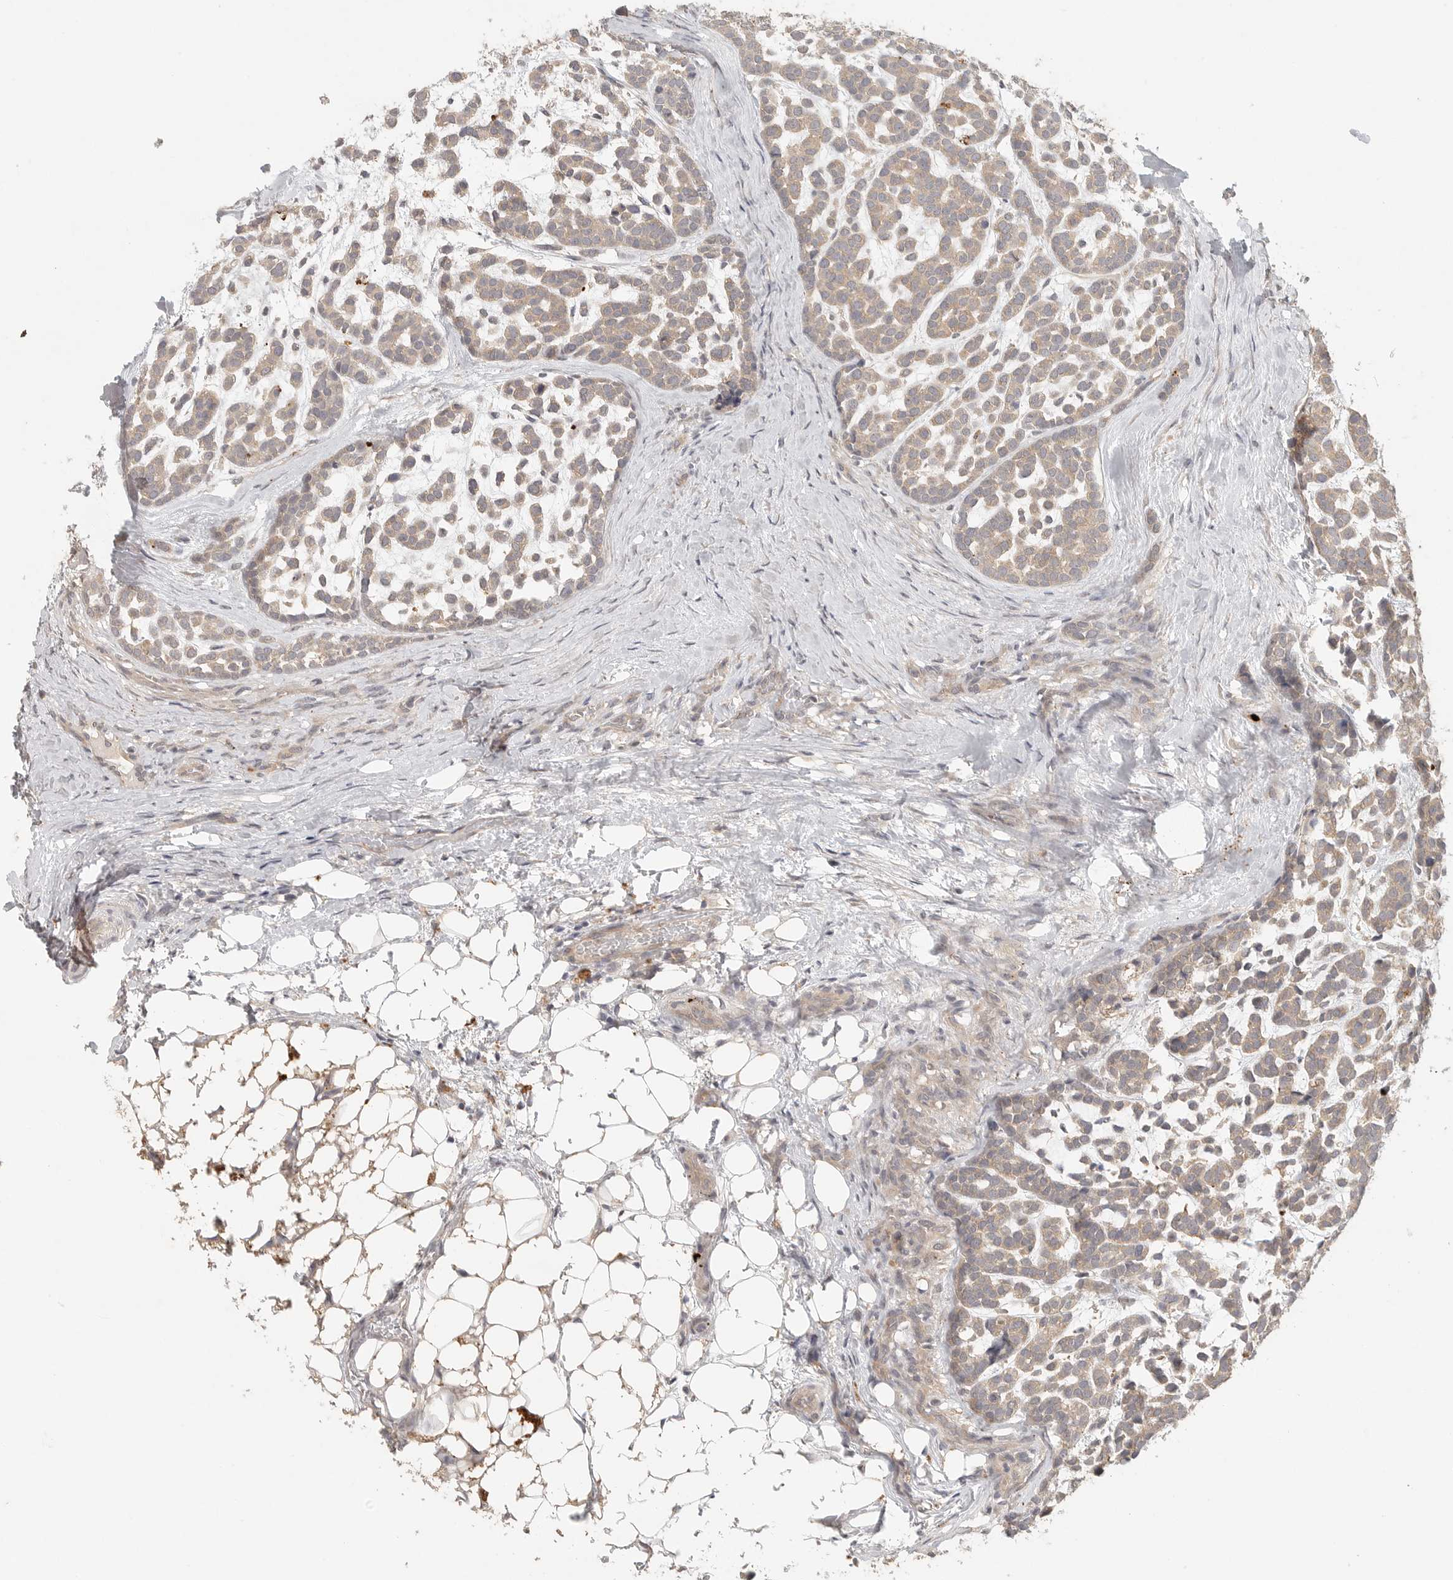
{"staining": {"intensity": "strong", "quantity": "<25%", "location": "cytoplasmic/membranous"}, "tissue": "head and neck cancer", "cell_type": "Tumor cells", "image_type": "cancer", "snomed": [{"axis": "morphology", "description": "Adenocarcinoma, NOS"}, {"axis": "morphology", "description": "Adenoma, NOS"}, {"axis": "topography", "description": "Head-Neck"}], "caption": "IHC of head and neck cancer (adenocarcinoma) reveals medium levels of strong cytoplasmic/membranous staining in about <25% of tumor cells.", "gene": "HDAC6", "patient": {"sex": "female", "age": 55}}